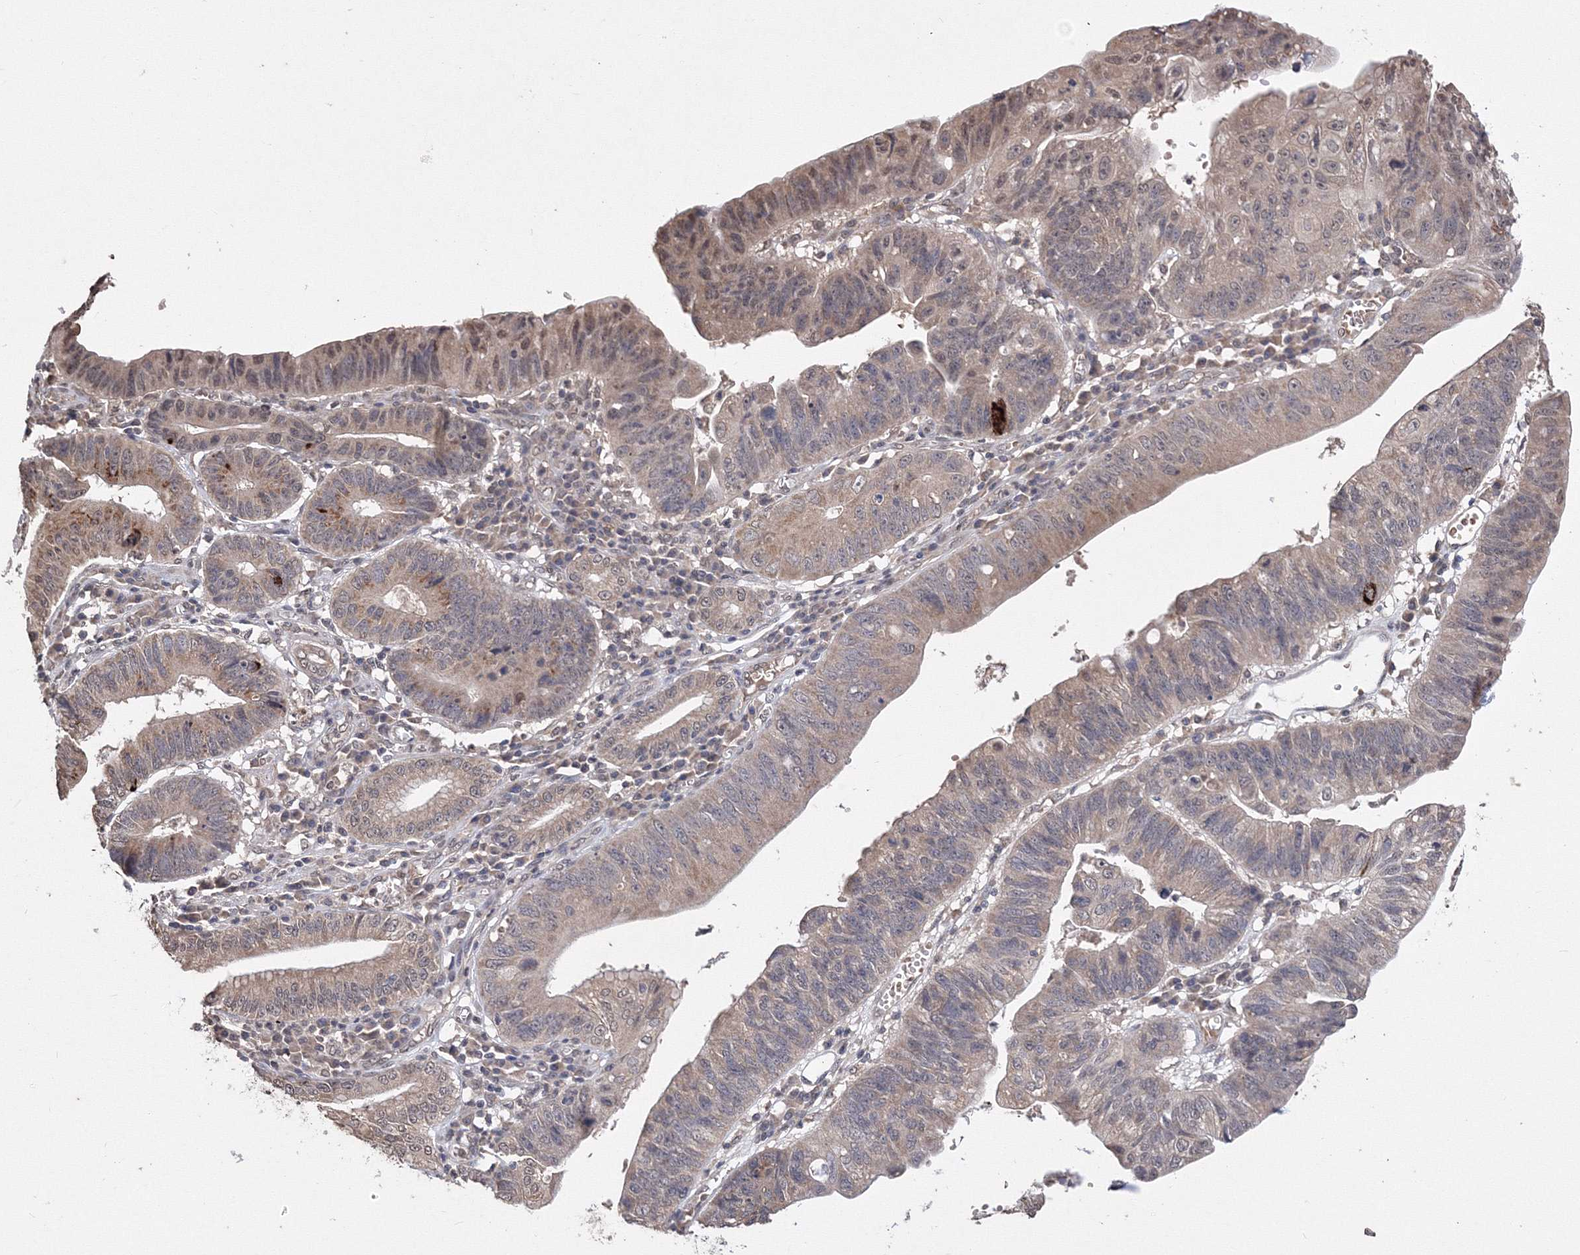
{"staining": {"intensity": "moderate", "quantity": ">75%", "location": "cytoplasmic/membranous,nuclear"}, "tissue": "stomach cancer", "cell_type": "Tumor cells", "image_type": "cancer", "snomed": [{"axis": "morphology", "description": "Adenocarcinoma, NOS"}, {"axis": "topography", "description": "Stomach"}], "caption": "Human adenocarcinoma (stomach) stained with a brown dye demonstrates moderate cytoplasmic/membranous and nuclear positive positivity in about >75% of tumor cells.", "gene": "GPN1", "patient": {"sex": "male", "age": 59}}